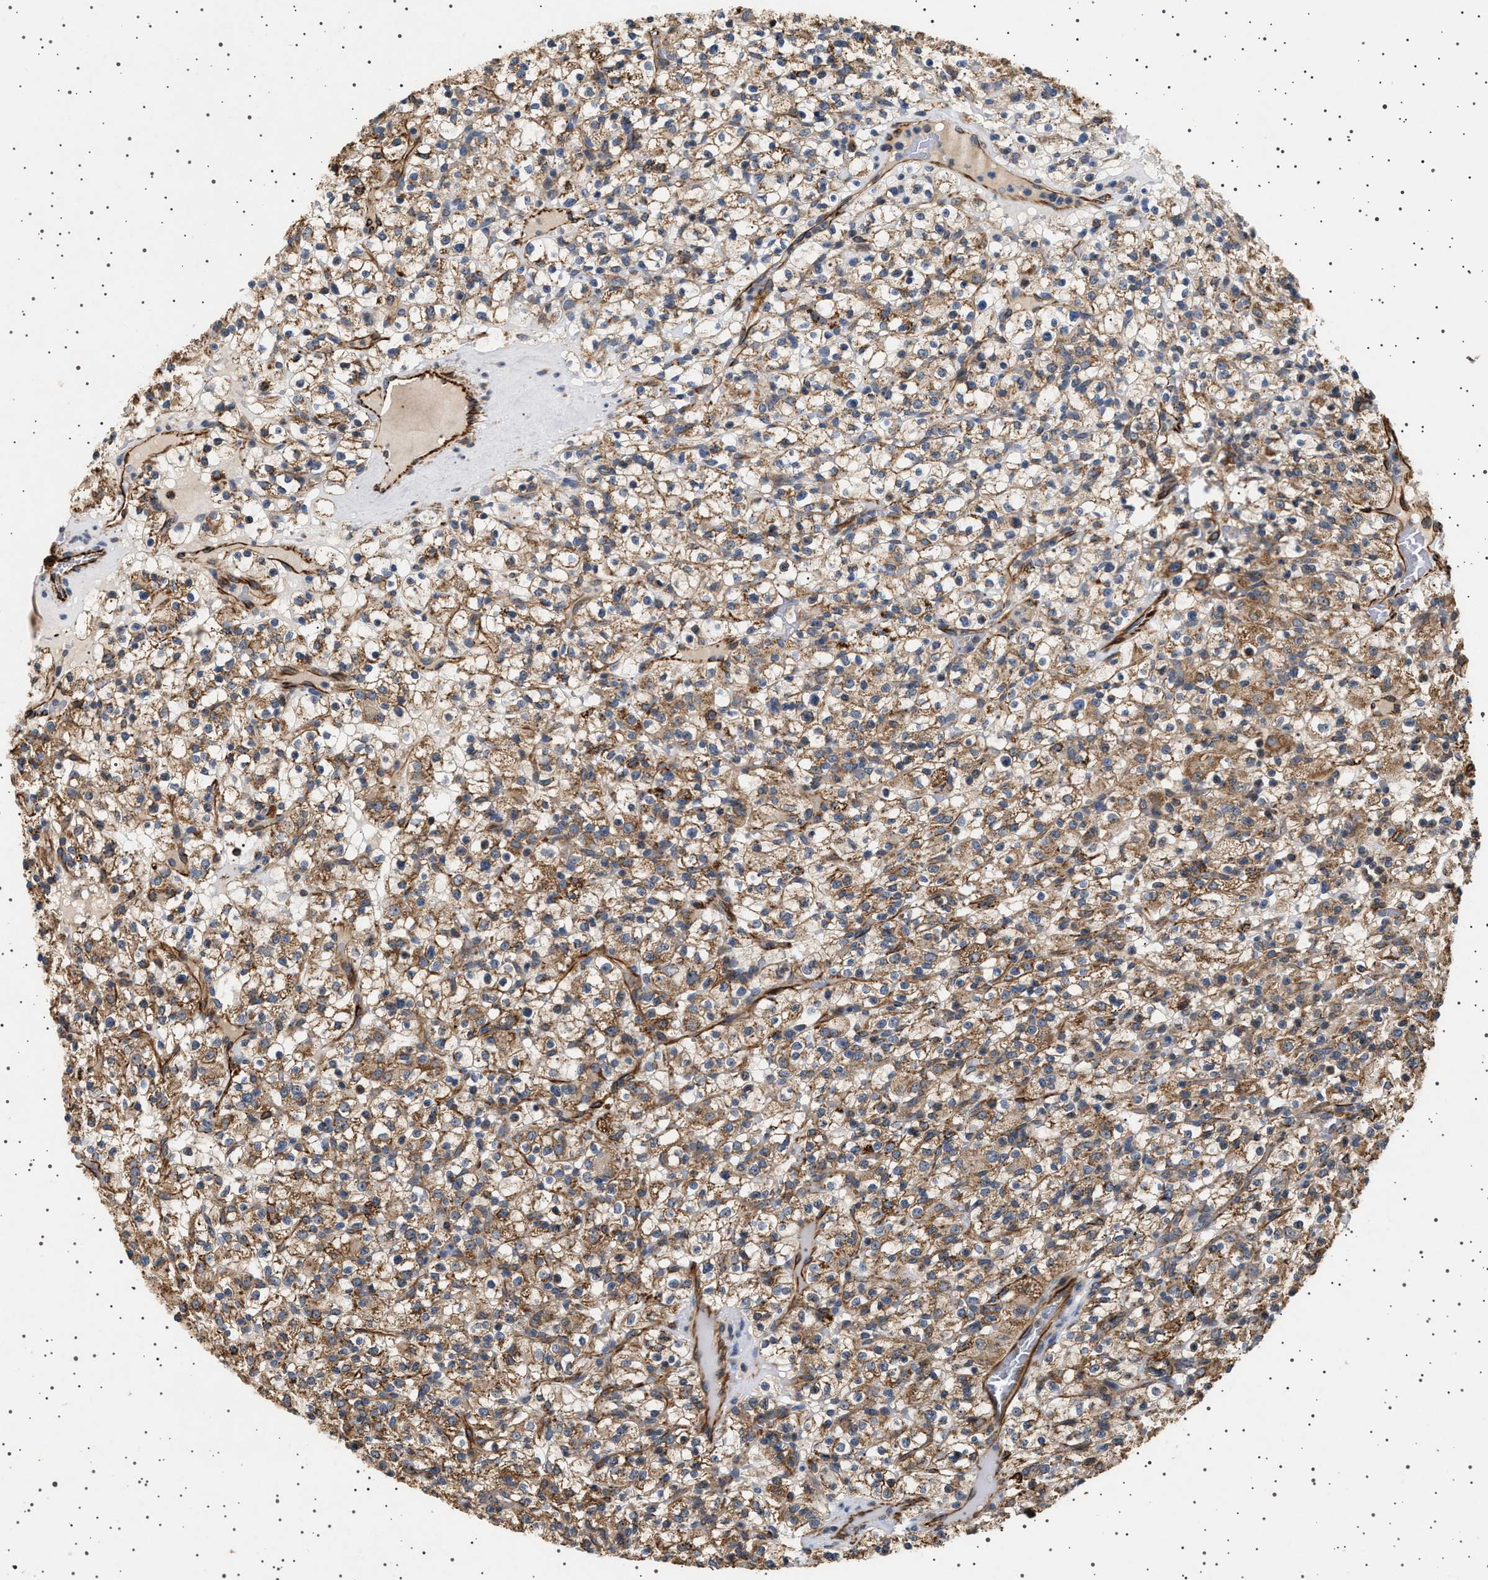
{"staining": {"intensity": "moderate", "quantity": ">75%", "location": "cytoplasmic/membranous"}, "tissue": "renal cancer", "cell_type": "Tumor cells", "image_type": "cancer", "snomed": [{"axis": "morphology", "description": "Normal tissue, NOS"}, {"axis": "morphology", "description": "Adenocarcinoma, NOS"}, {"axis": "topography", "description": "Kidney"}], "caption": "Immunohistochemistry (IHC) staining of renal cancer (adenocarcinoma), which reveals medium levels of moderate cytoplasmic/membranous expression in approximately >75% of tumor cells indicating moderate cytoplasmic/membranous protein positivity. The staining was performed using DAB (3,3'-diaminobenzidine) (brown) for protein detection and nuclei were counterstained in hematoxylin (blue).", "gene": "TRUB2", "patient": {"sex": "female", "age": 72}}